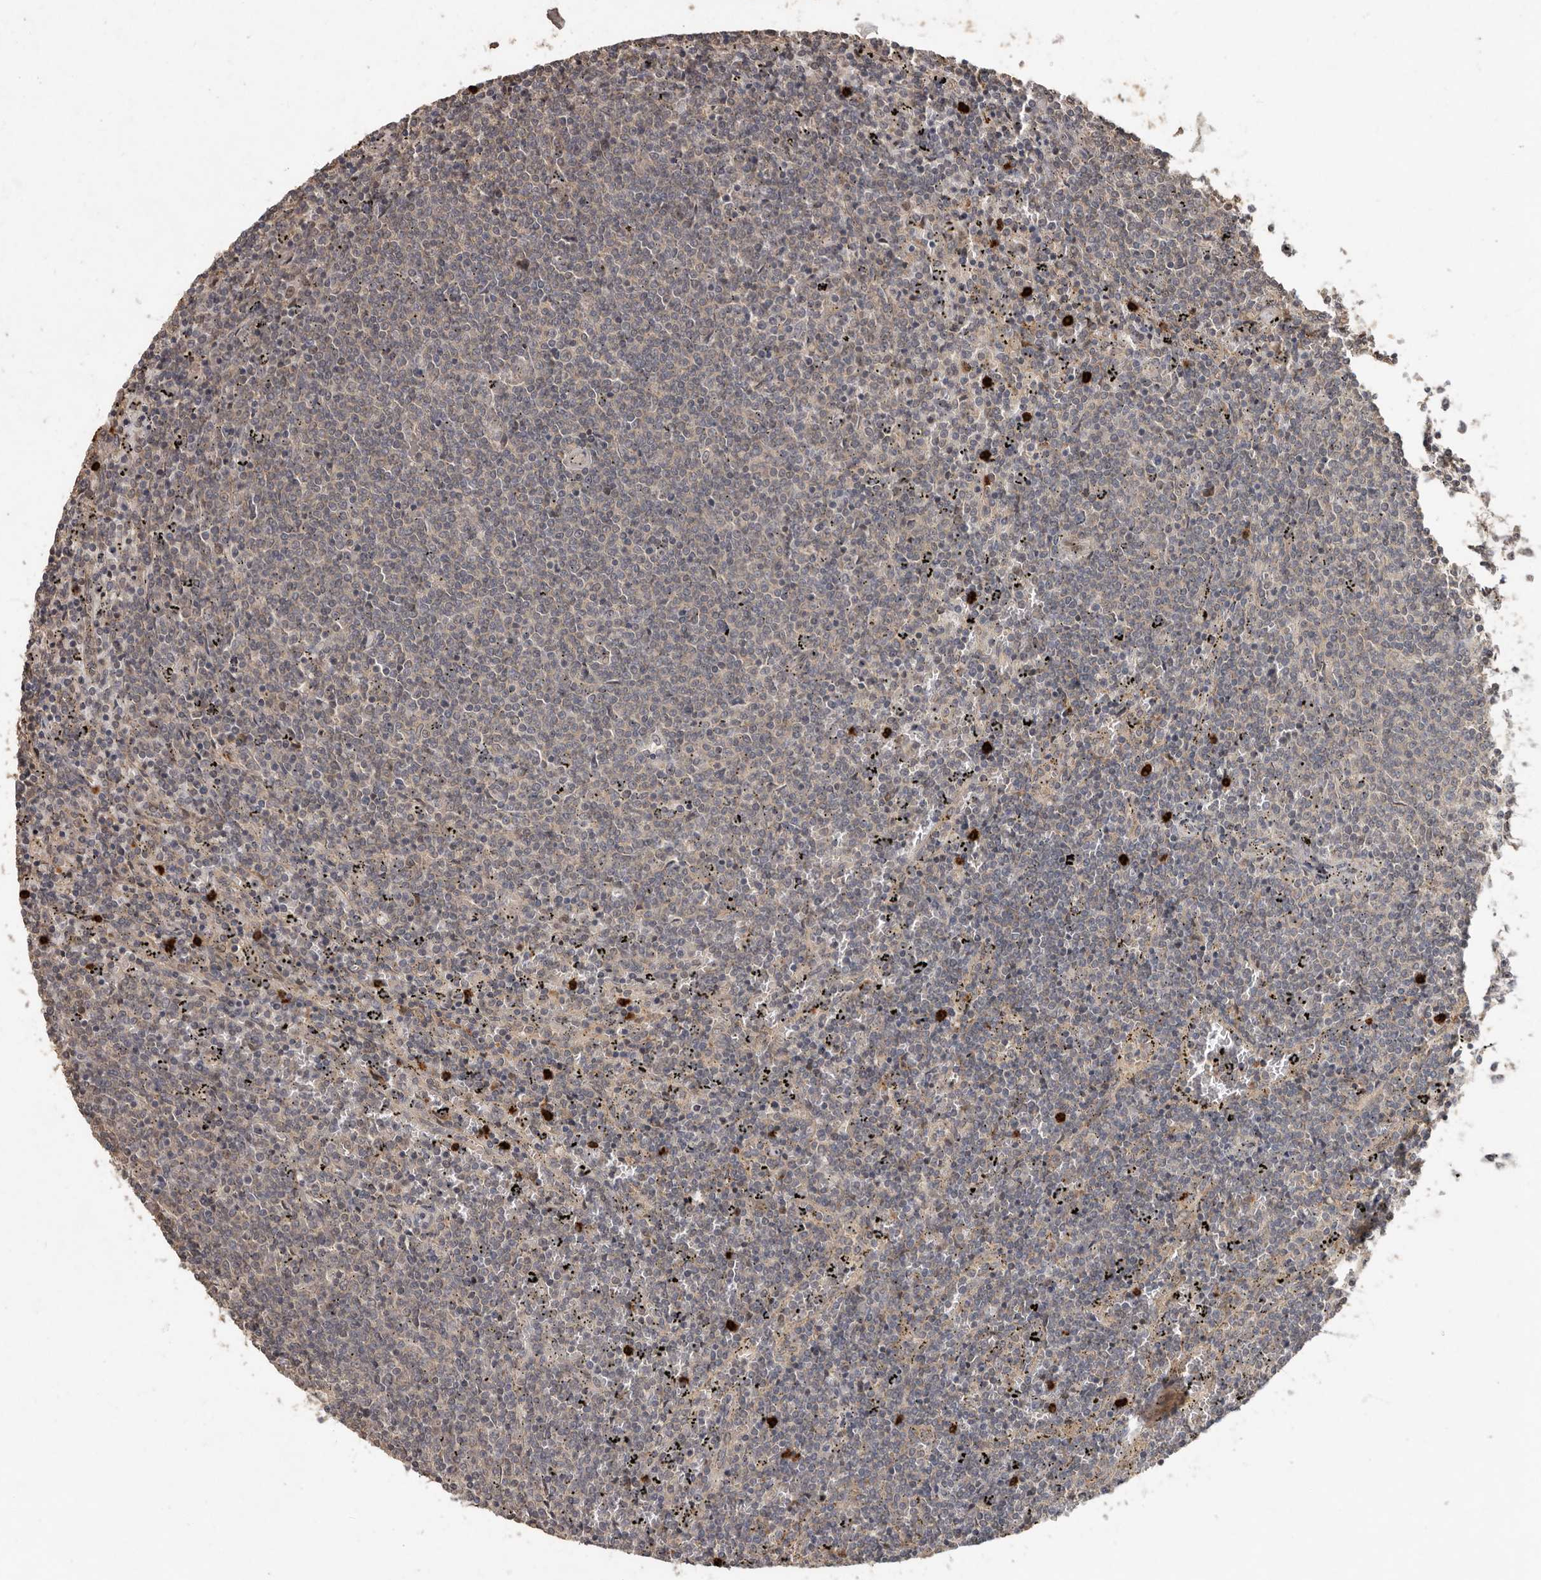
{"staining": {"intensity": "negative", "quantity": "none", "location": "none"}, "tissue": "lymphoma", "cell_type": "Tumor cells", "image_type": "cancer", "snomed": [{"axis": "morphology", "description": "Malignant lymphoma, non-Hodgkin's type, Low grade"}, {"axis": "topography", "description": "Spleen"}], "caption": "Lymphoma stained for a protein using immunohistochemistry (IHC) reveals no staining tumor cells.", "gene": "KIF26B", "patient": {"sex": "female", "age": 50}}